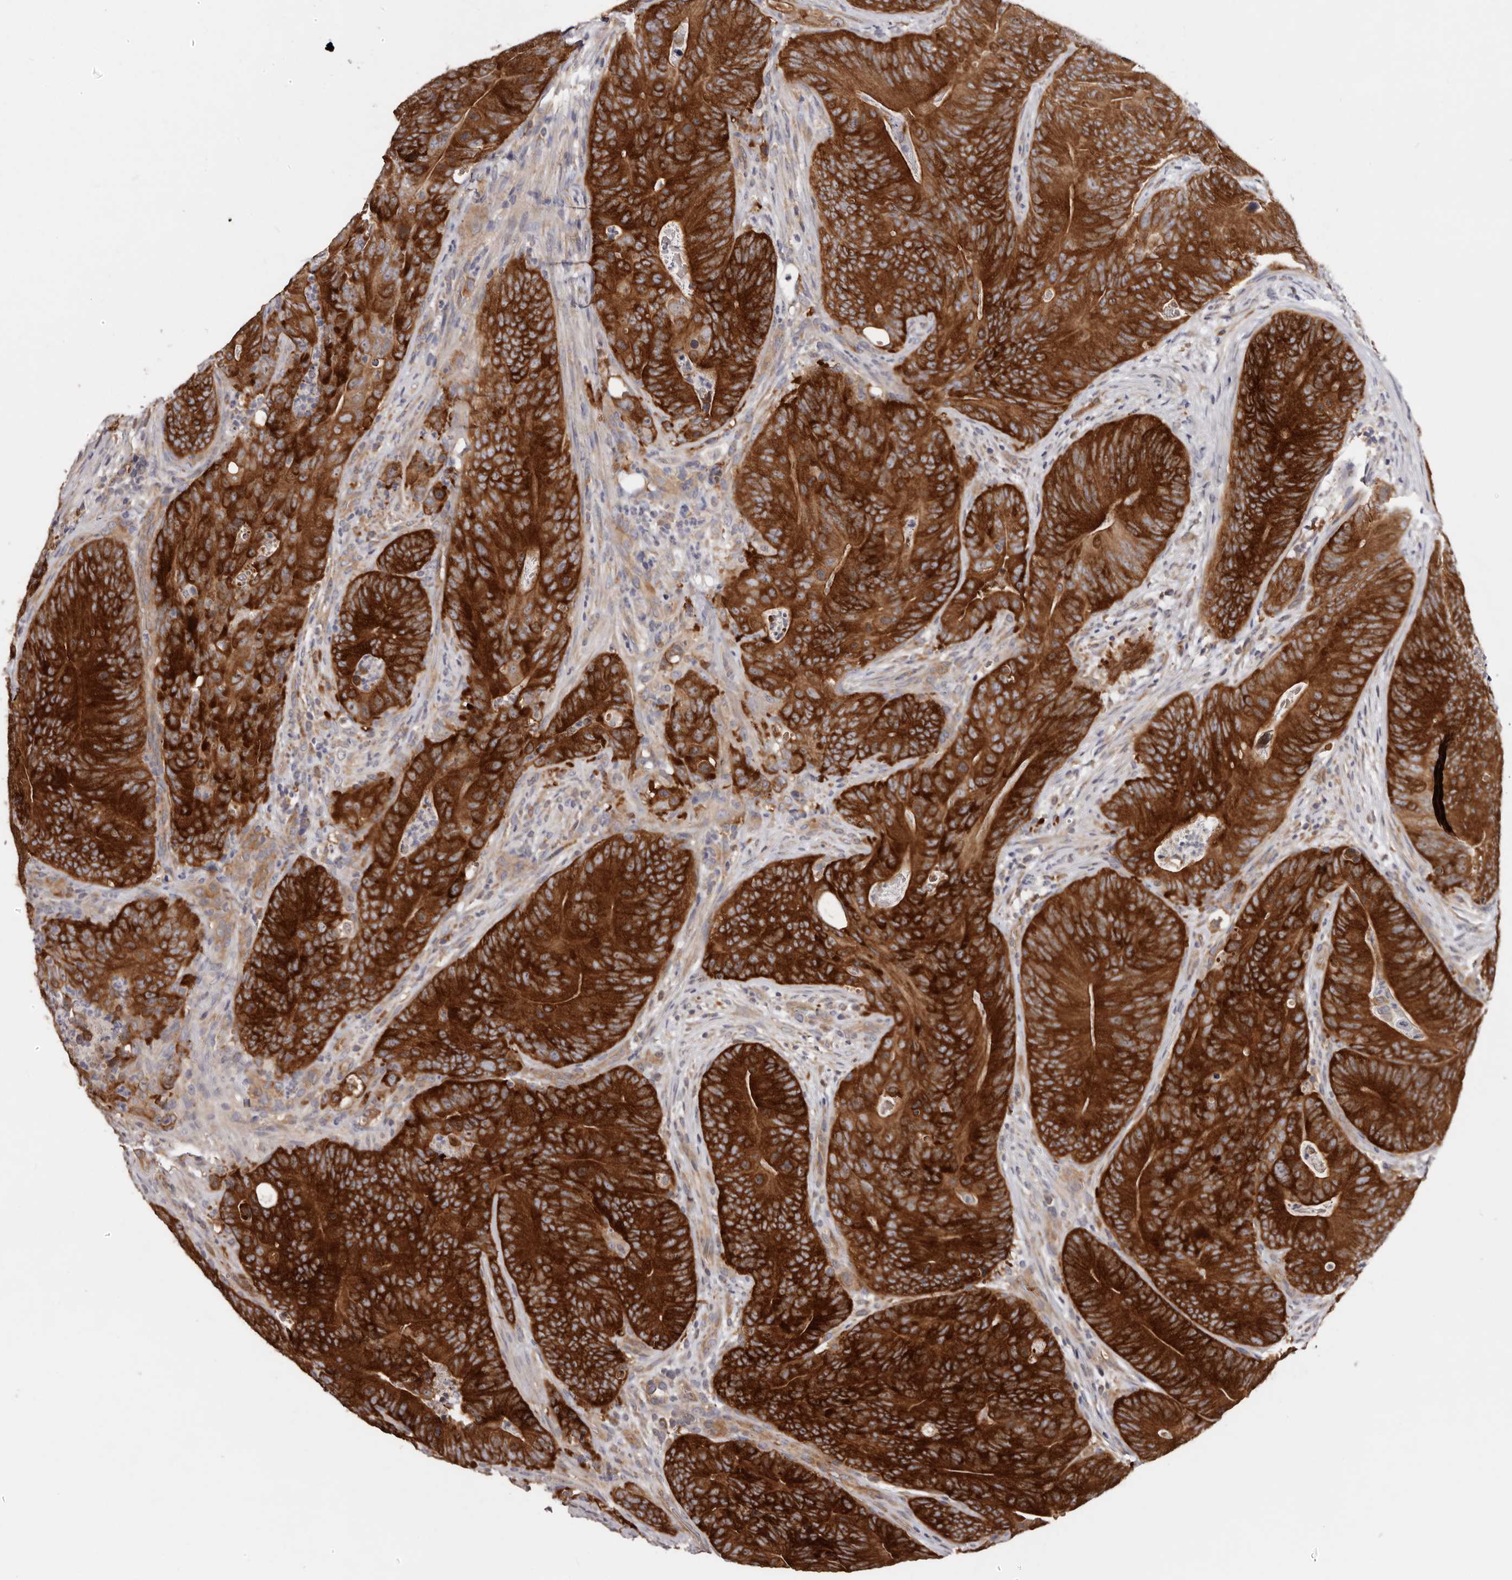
{"staining": {"intensity": "strong", "quantity": ">75%", "location": "cytoplasmic/membranous"}, "tissue": "colorectal cancer", "cell_type": "Tumor cells", "image_type": "cancer", "snomed": [{"axis": "morphology", "description": "Normal tissue, NOS"}, {"axis": "topography", "description": "Colon"}], "caption": "IHC image of neoplastic tissue: colorectal cancer stained using IHC reveals high levels of strong protein expression localized specifically in the cytoplasmic/membranous of tumor cells, appearing as a cytoplasmic/membranous brown color.", "gene": "LTV1", "patient": {"sex": "female", "age": 82}}